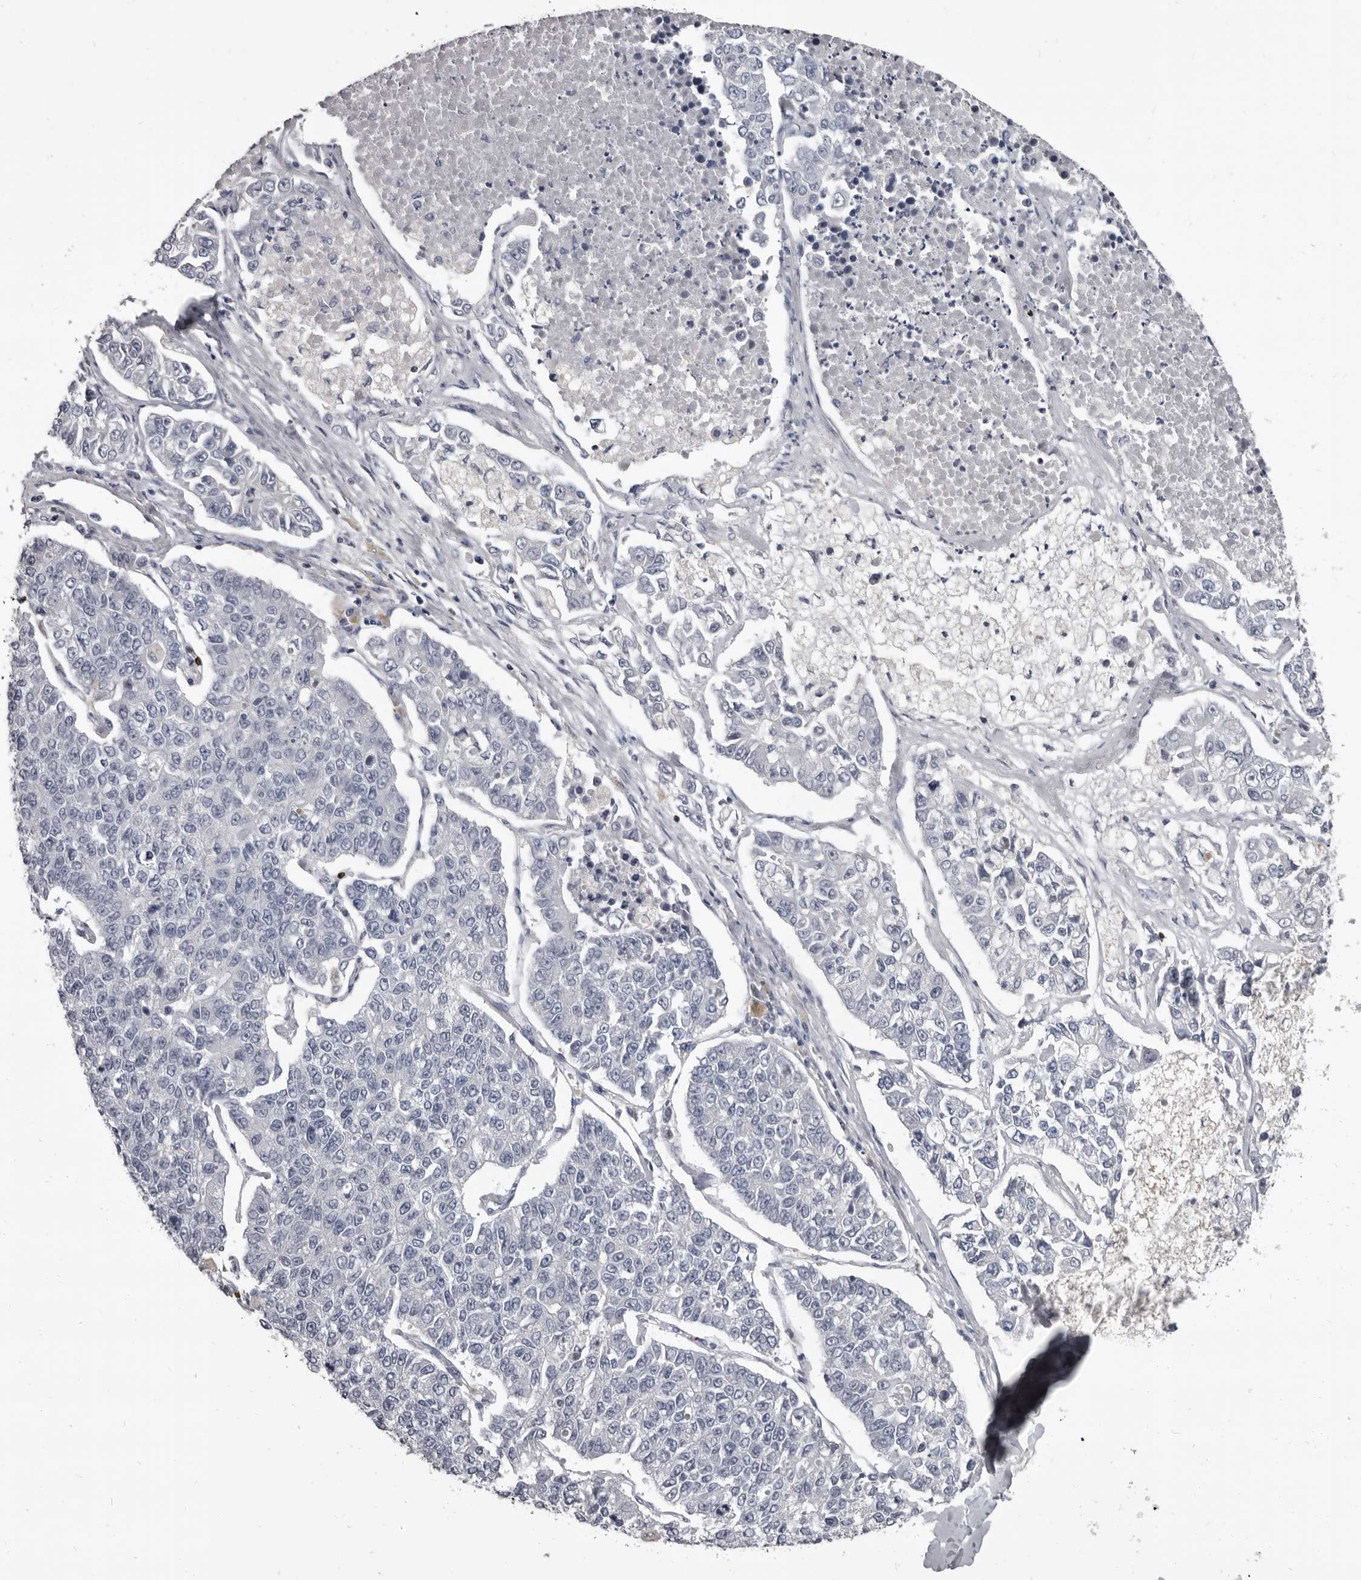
{"staining": {"intensity": "negative", "quantity": "none", "location": "none"}, "tissue": "lung cancer", "cell_type": "Tumor cells", "image_type": "cancer", "snomed": [{"axis": "morphology", "description": "Adenocarcinoma, NOS"}, {"axis": "topography", "description": "Lung"}], "caption": "IHC image of neoplastic tissue: lung cancer (adenocarcinoma) stained with DAB (3,3'-diaminobenzidine) shows no significant protein staining in tumor cells.", "gene": "GZMH", "patient": {"sex": "male", "age": 49}}